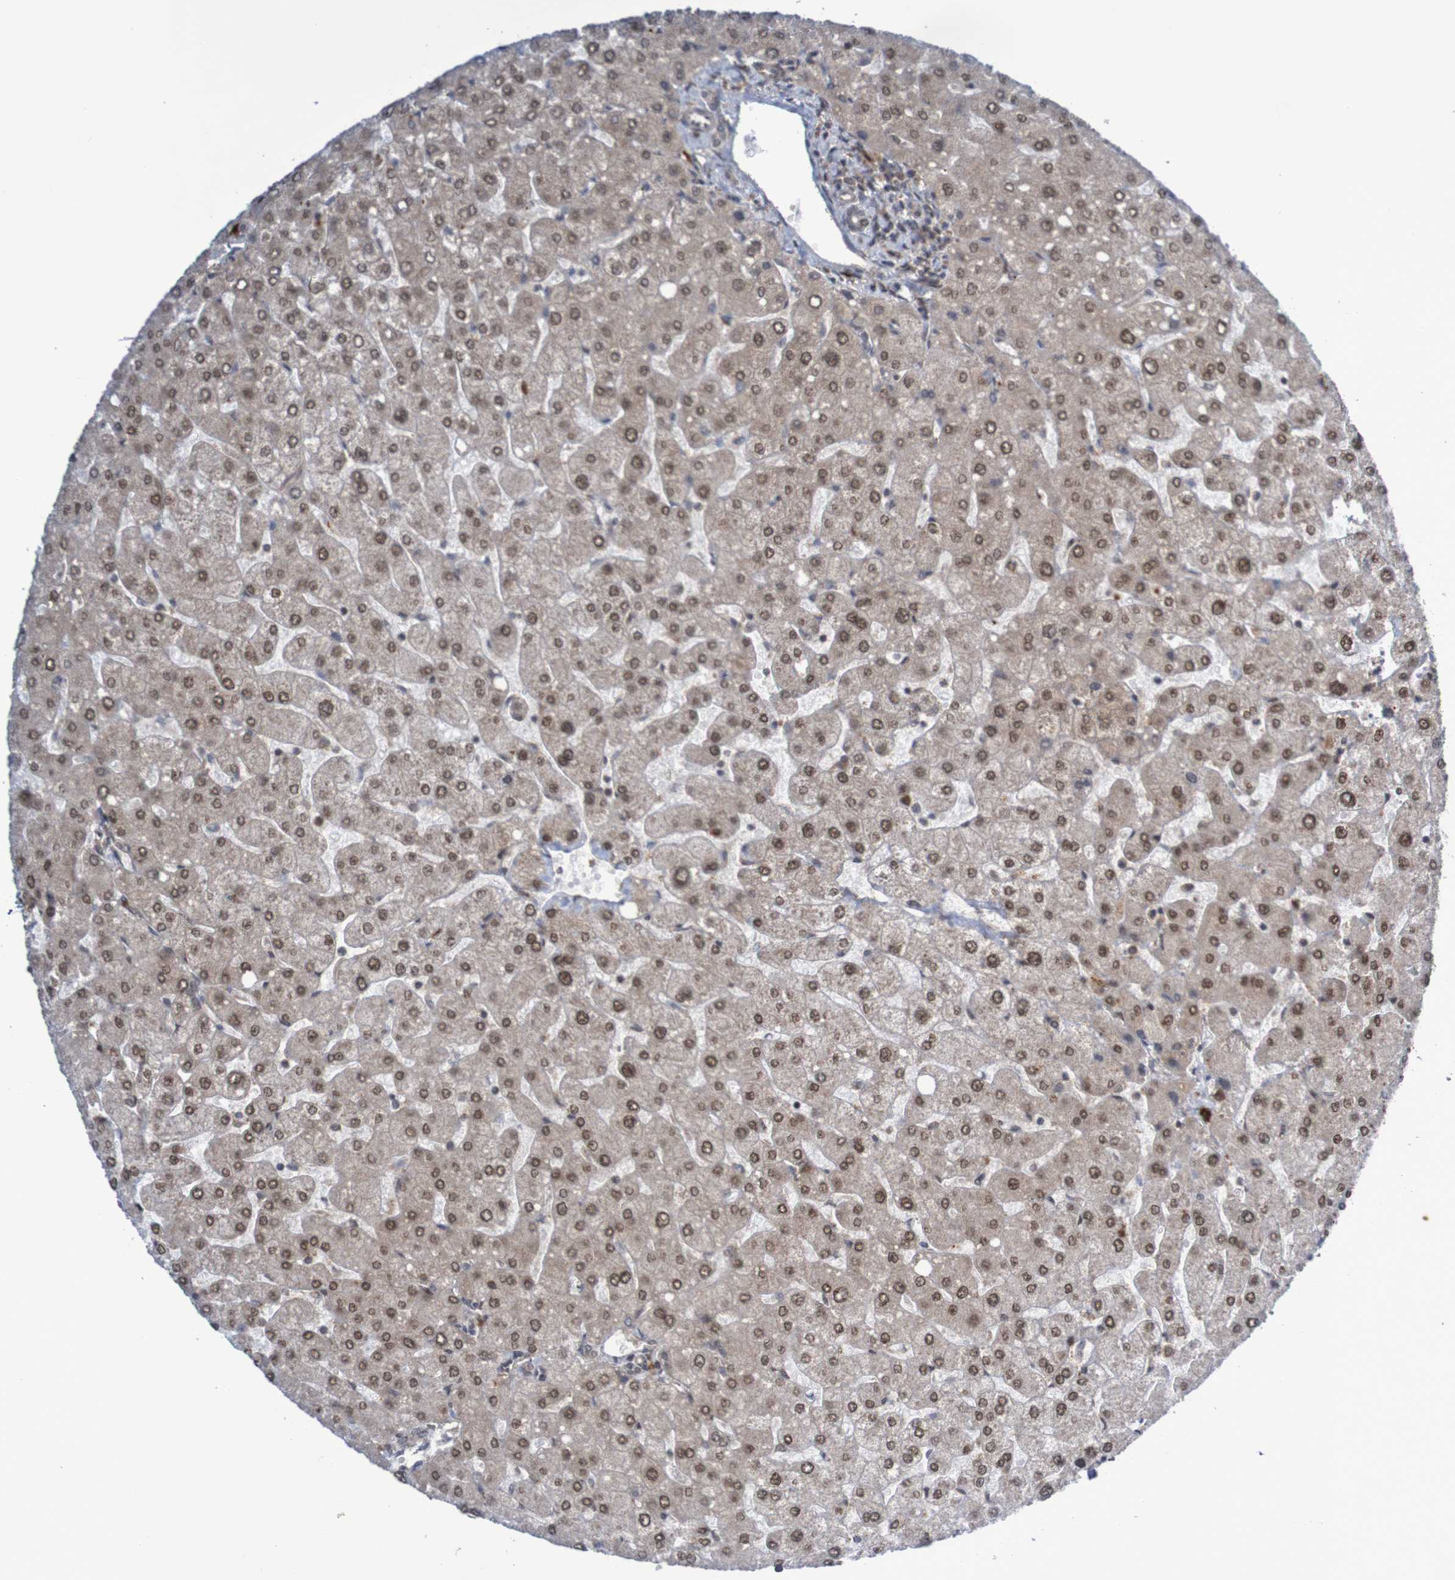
{"staining": {"intensity": "weak", "quantity": ">75%", "location": "cytoplasmic/membranous"}, "tissue": "liver", "cell_type": "Cholangiocytes", "image_type": "normal", "snomed": [{"axis": "morphology", "description": "Normal tissue, NOS"}, {"axis": "topography", "description": "Liver"}], "caption": "This histopathology image reveals immunohistochemistry staining of benign human liver, with low weak cytoplasmic/membranous positivity in about >75% of cholangiocytes.", "gene": "ITLN1", "patient": {"sex": "male", "age": 55}}